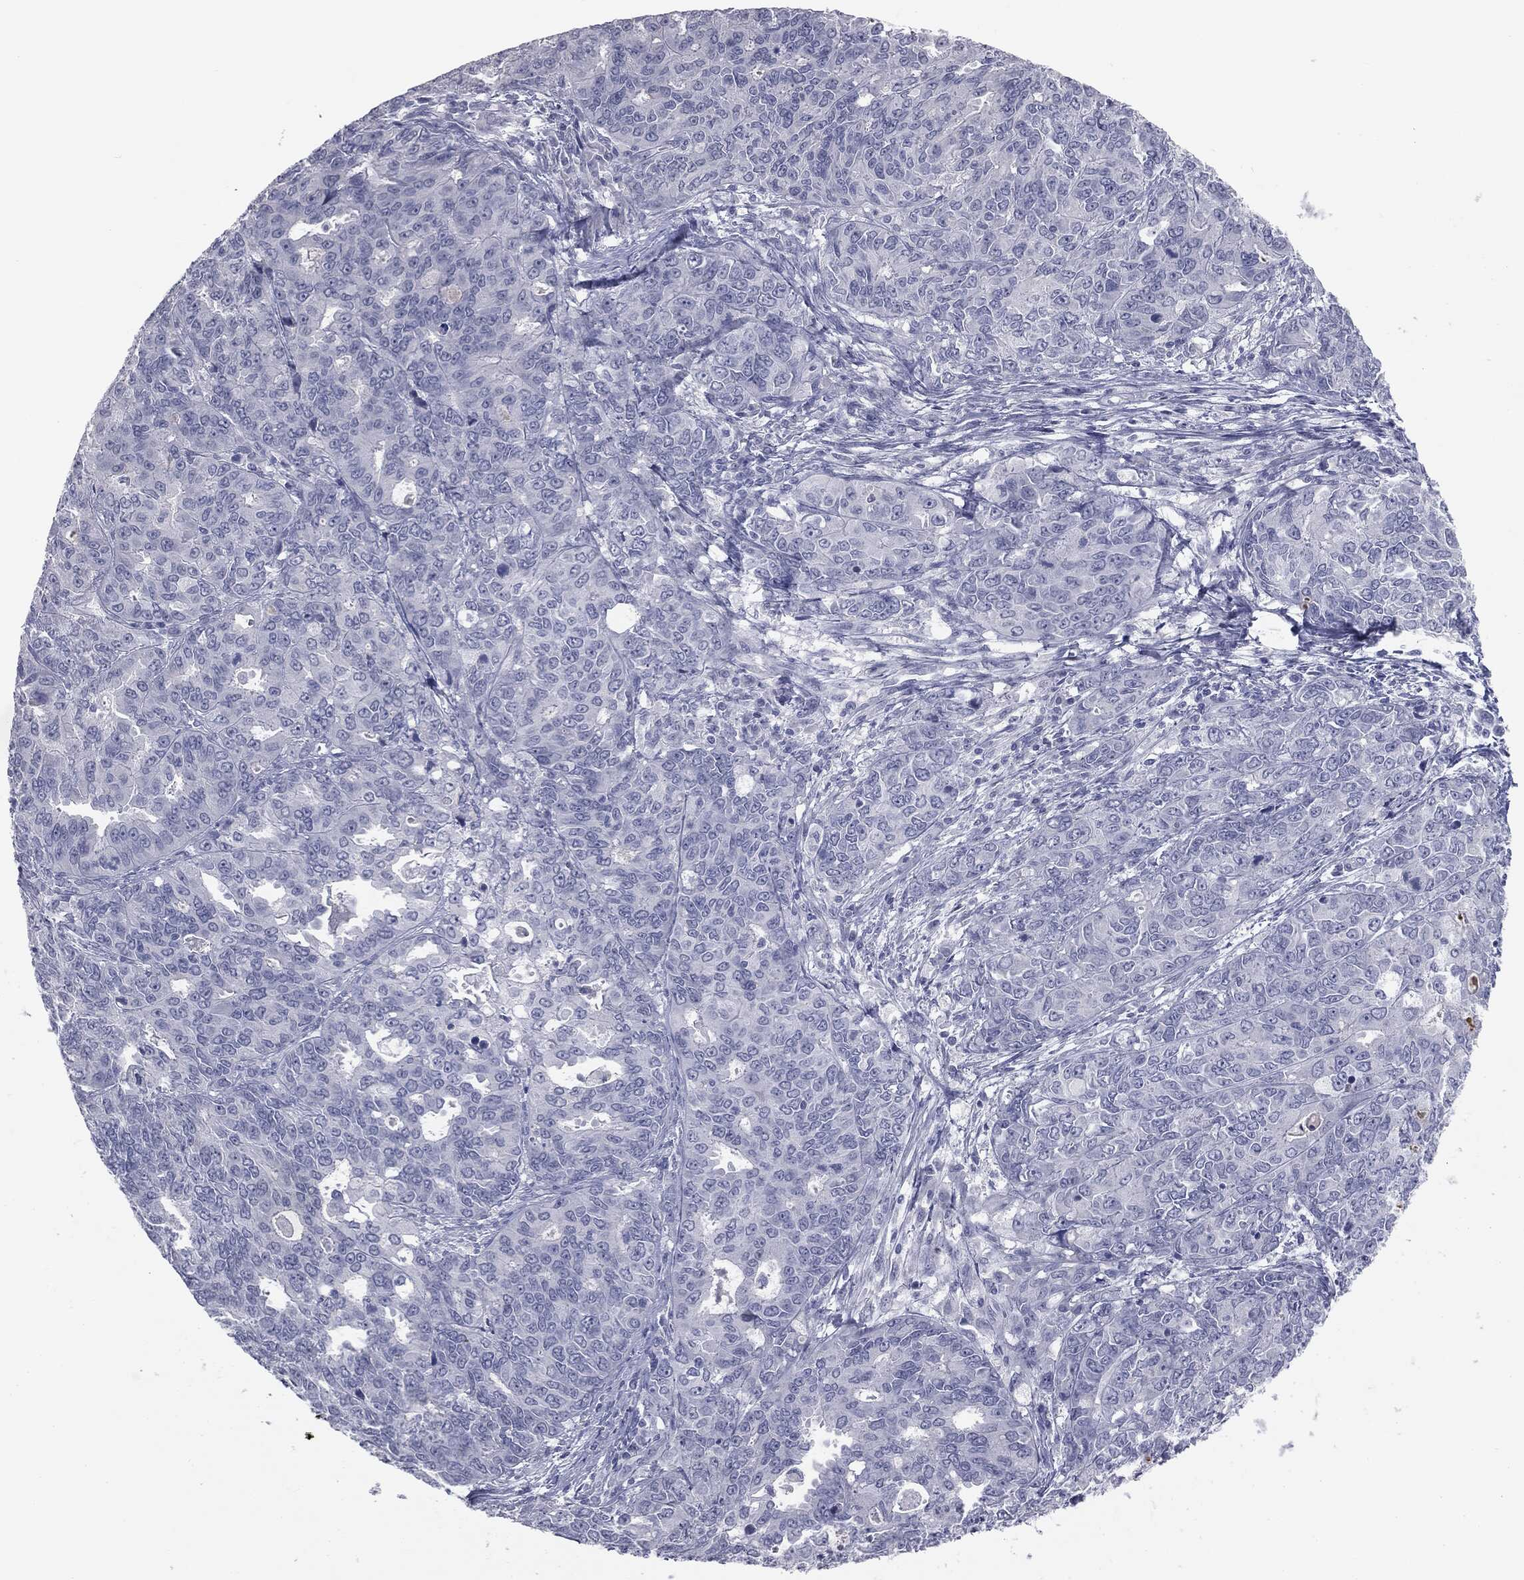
{"staining": {"intensity": "negative", "quantity": "none", "location": "none"}, "tissue": "endometrial cancer", "cell_type": "Tumor cells", "image_type": "cancer", "snomed": [{"axis": "morphology", "description": "Adenocarcinoma, NOS"}, {"axis": "topography", "description": "Uterus"}], "caption": "IHC of endometrial cancer (adenocarcinoma) exhibits no expression in tumor cells.", "gene": "MUC5AC", "patient": {"sex": "female", "age": 79}}